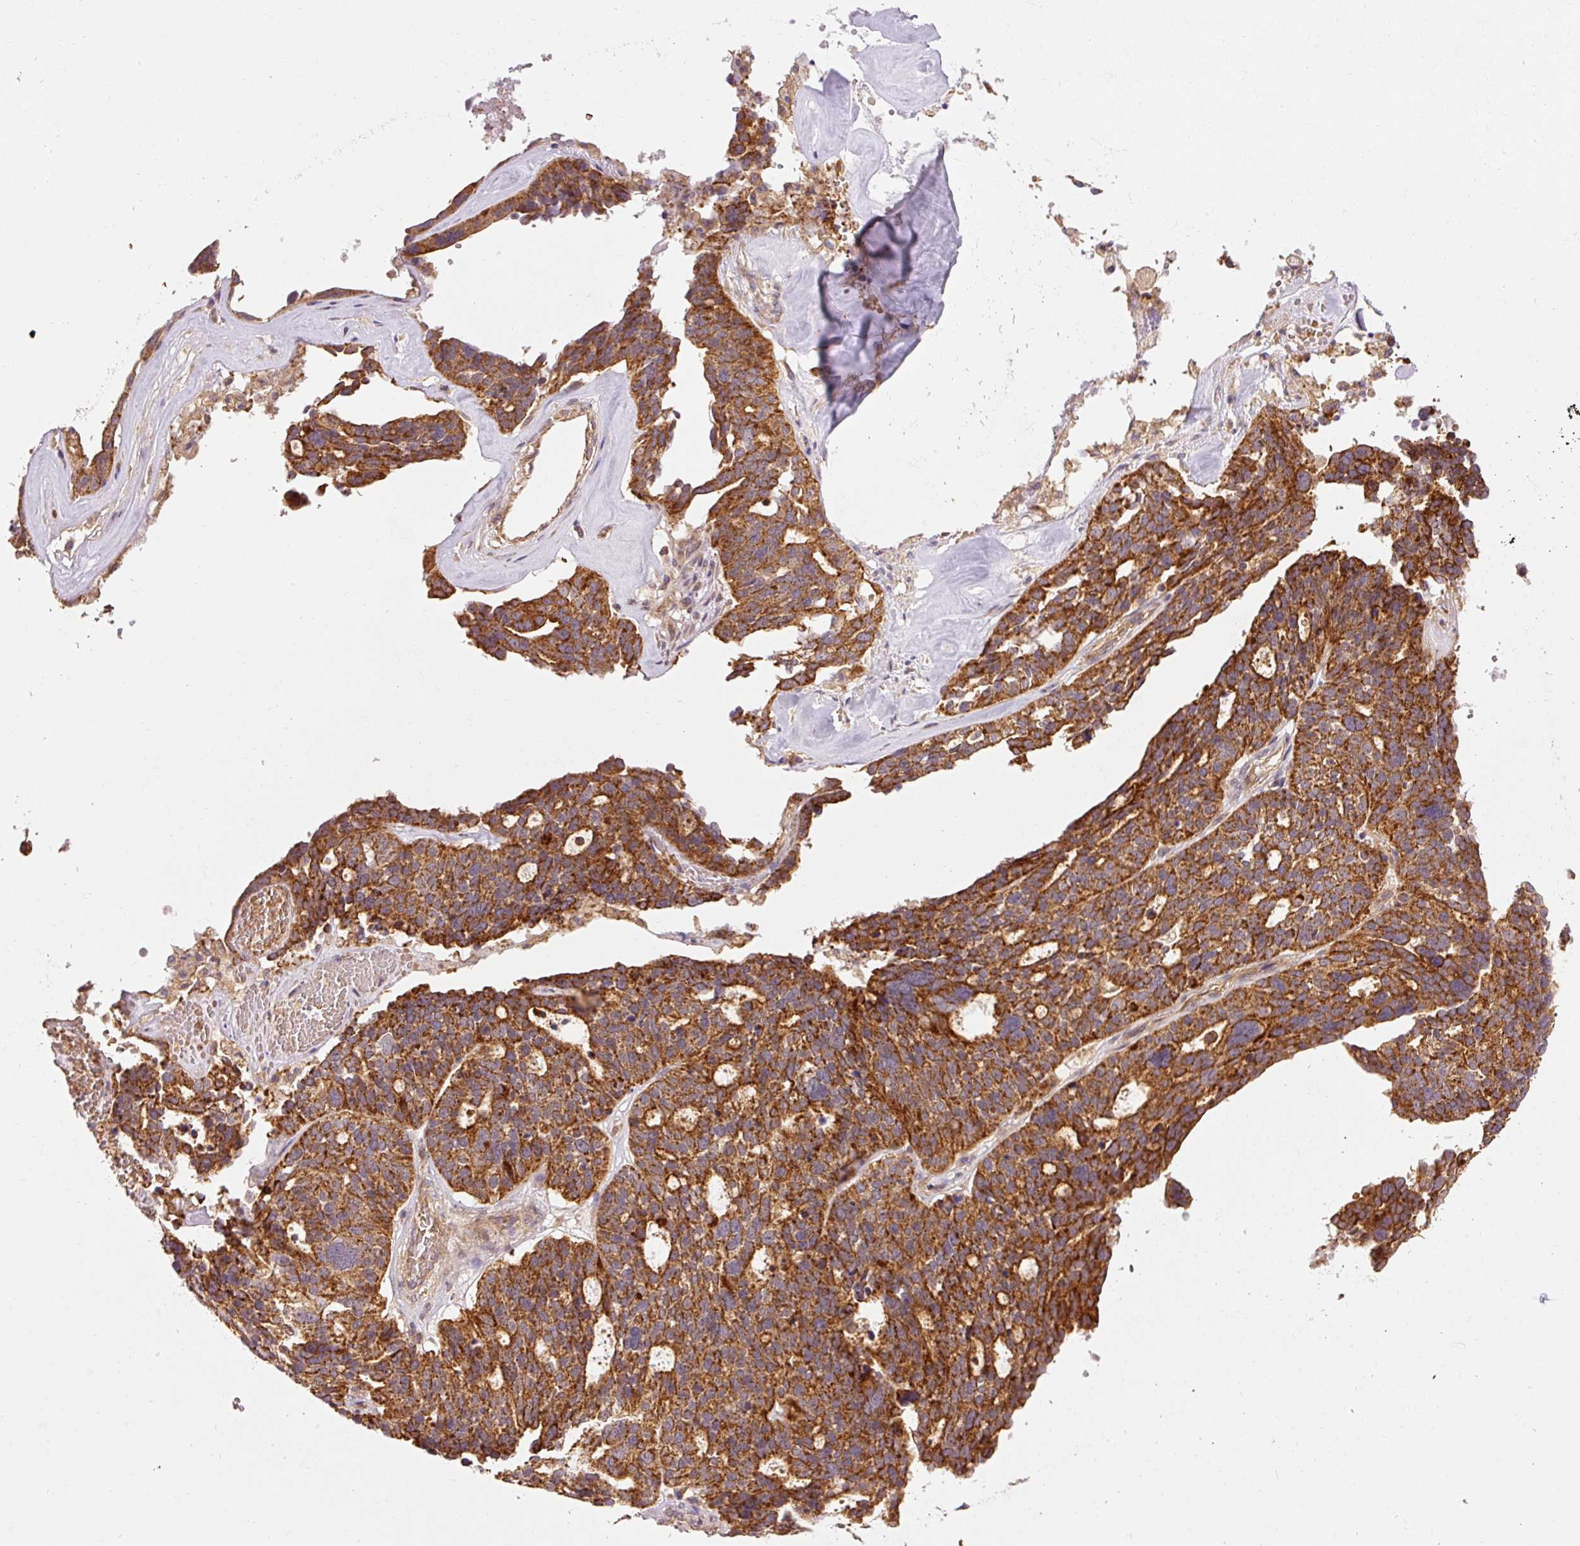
{"staining": {"intensity": "strong", "quantity": ">75%", "location": "cytoplasmic/membranous"}, "tissue": "ovarian cancer", "cell_type": "Tumor cells", "image_type": "cancer", "snomed": [{"axis": "morphology", "description": "Cystadenocarcinoma, serous, NOS"}, {"axis": "topography", "description": "Ovary"}], "caption": "IHC of human ovarian serous cystadenocarcinoma exhibits high levels of strong cytoplasmic/membranous positivity in approximately >75% of tumor cells.", "gene": "ADCY4", "patient": {"sex": "female", "age": 59}}